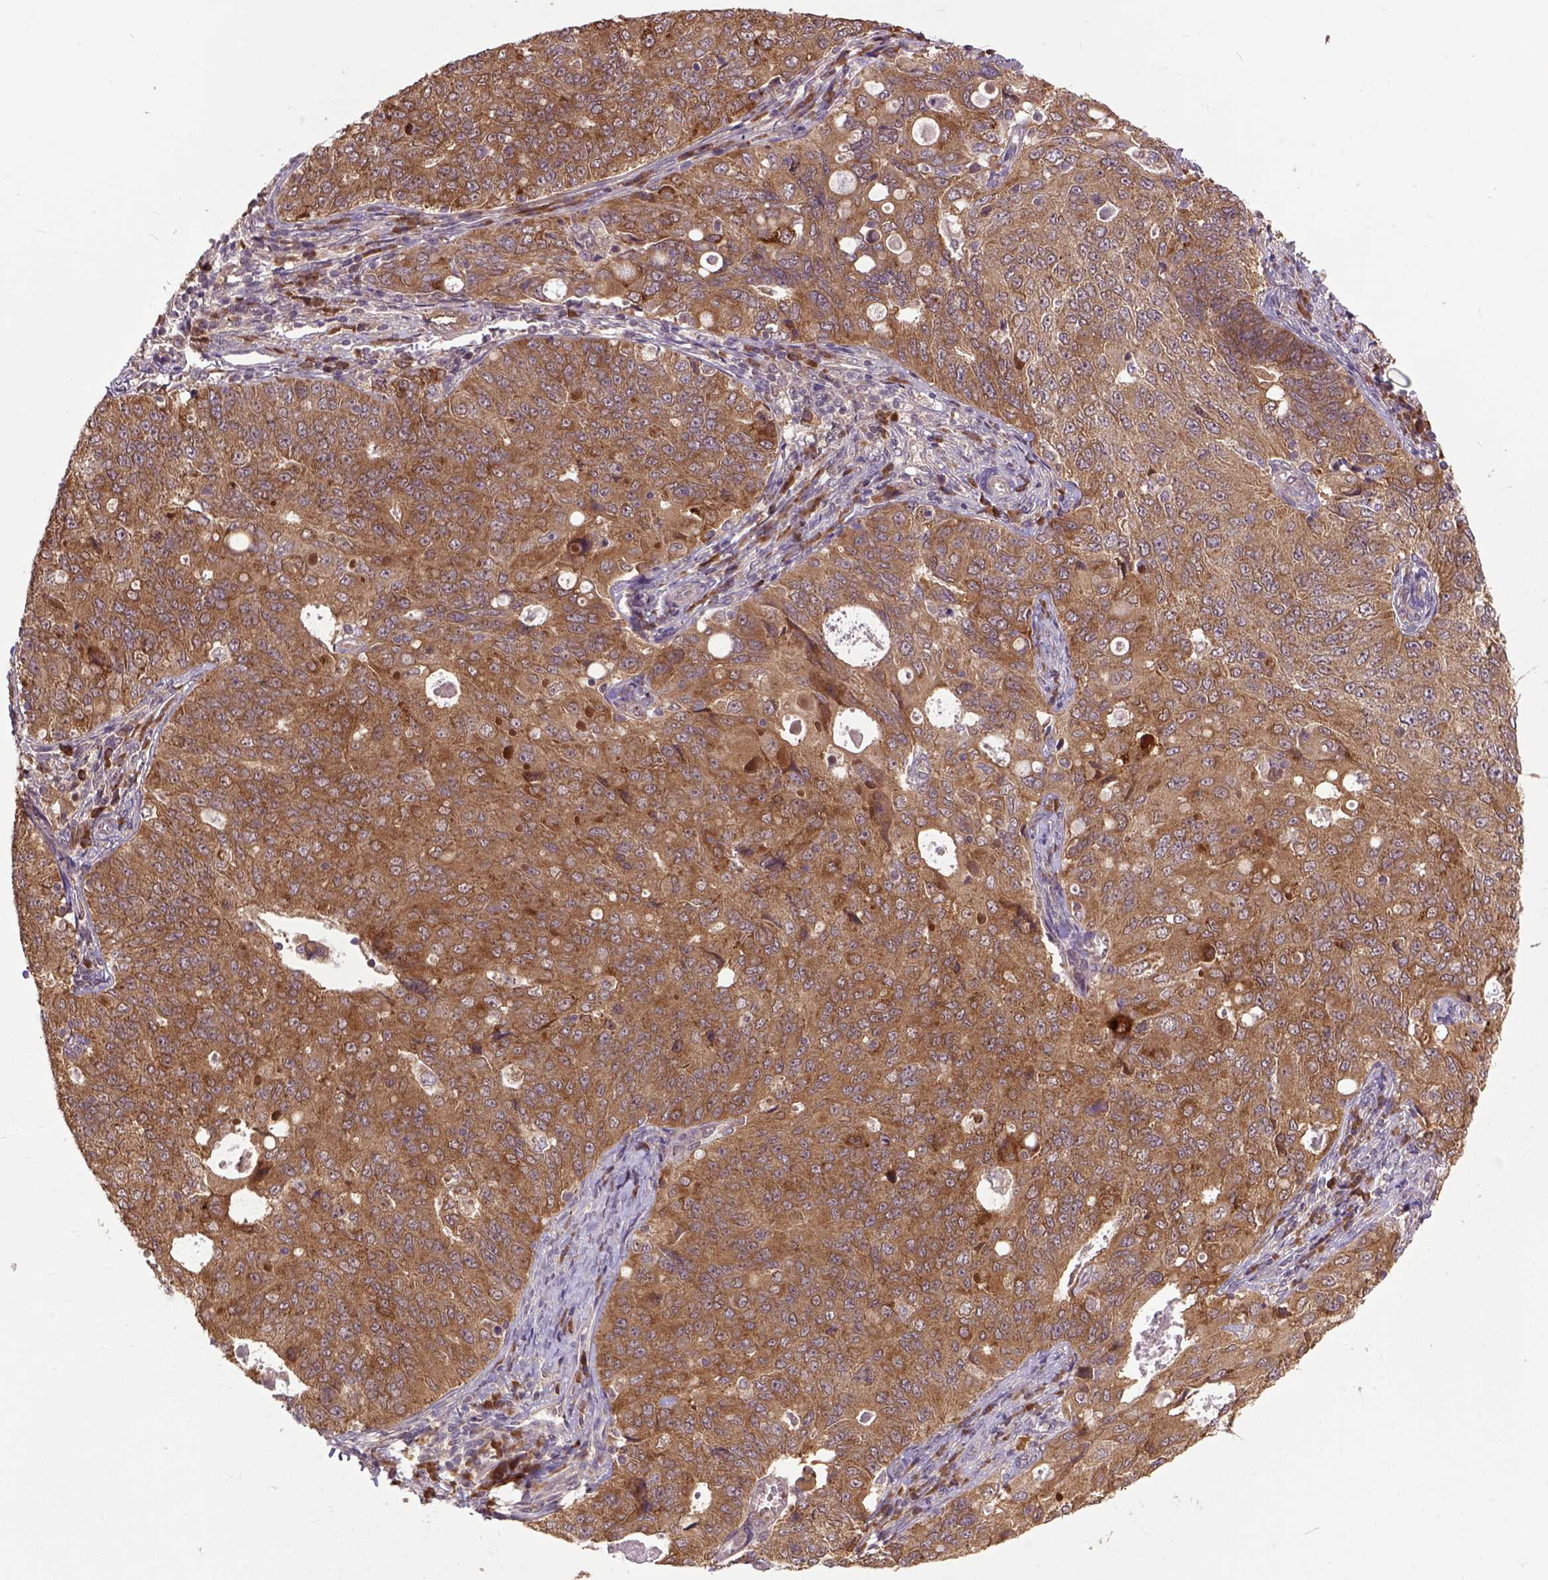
{"staining": {"intensity": "moderate", "quantity": ">75%", "location": "cytoplasmic/membranous"}, "tissue": "endometrial cancer", "cell_type": "Tumor cells", "image_type": "cancer", "snomed": [{"axis": "morphology", "description": "Adenocarcinoma, NOS"}, {"axis": "topography", "description": "Endometrium"}], "caption": "IHC of human adenocarcinoma (endometrial) reveals medium levels of moderate cytoplasmic/membranous expression in about >75% of tumor cells.", "gene": "ARL1", "patient": {"sex": "female", "age": 43}}